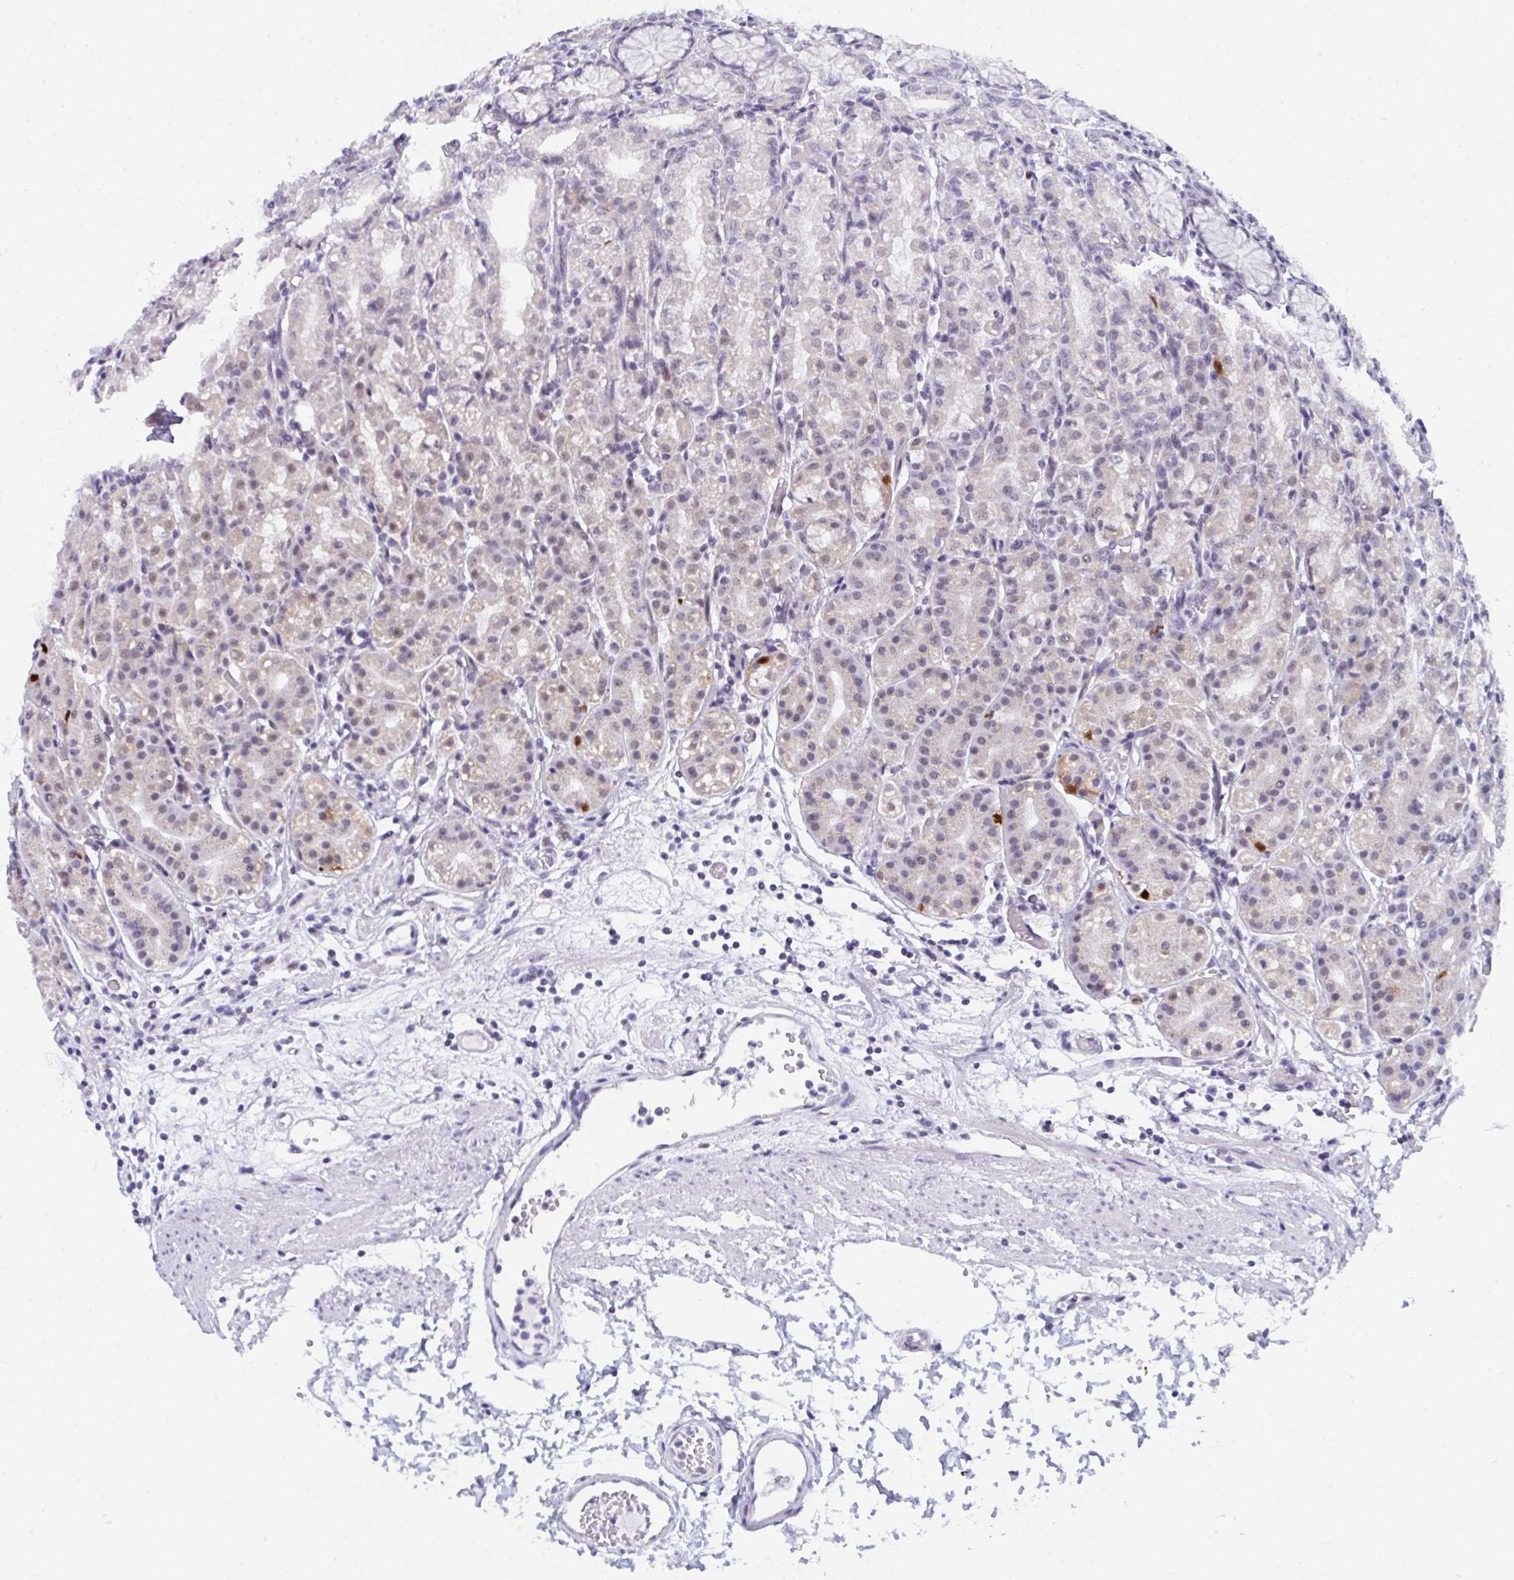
{"staining": {"intensity": "strong", "quantity": "<25%", "location": "cytoplasmic/membranous"}, "tissue": "stomach", "cell_type": "Glandular cells", "image_type": "normal", "snomed": [{"axis": "morphology", "description": "Normal tissue, NOS"}, {"axis": "topography", "description": "Stomach"}], "caption": "Stomach was stained to show a protein in brown. There is medium levels of strong cytoplasmic/membranous positivity in approximately <25% of glandular cells. (brown staining indicates protein expression, while blue staining denotes nuclei).", "gene": "CDK13", "patient": {"sex": "female", "age": 57}}